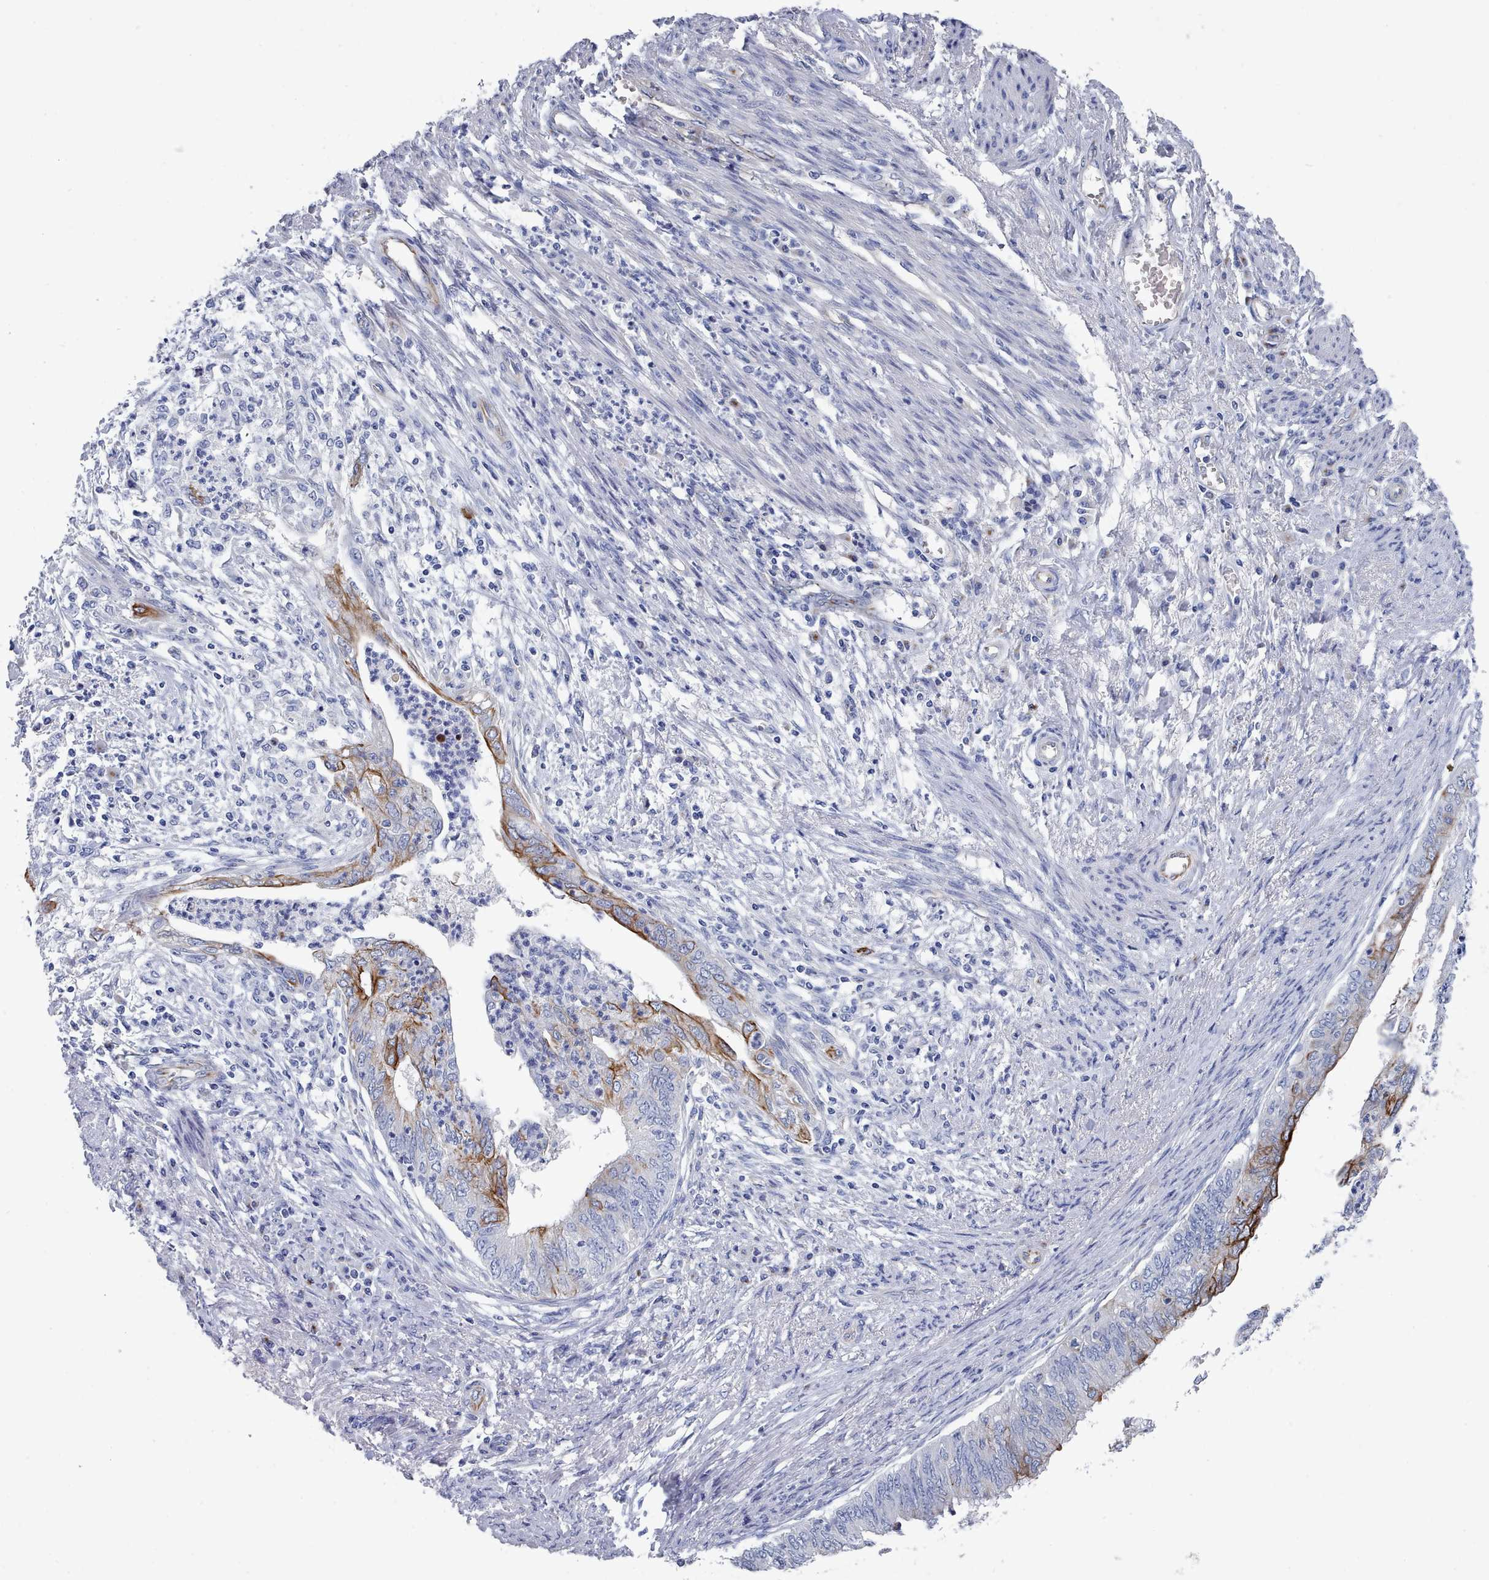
{"staining": {"intensity": "moderate", "quantity": "25%-75%", "location": "cytoplasmic/membranous"}, "tissue": "endometrial cancer", "cell_type": "Tumor cells", "image_type": "cancer", "snomed": [{"axis": "morphology", "description": "Adenocarcinoma, NOS"}, {"axis": "topography", "description": "Endometrium"}], "caption": "Protein analysis of endometrial cancer (adenocarcinoma) tissue reveals moderate cytoplasmic/membranous expression in approximately 25%-75% of tumor cells. (DAB (3,3'-diaminobenzidine) IHC with brightfield microscopy, high magnification).", "gene": "PDE4C", "patient": {"sex": "female", "age": 68}}